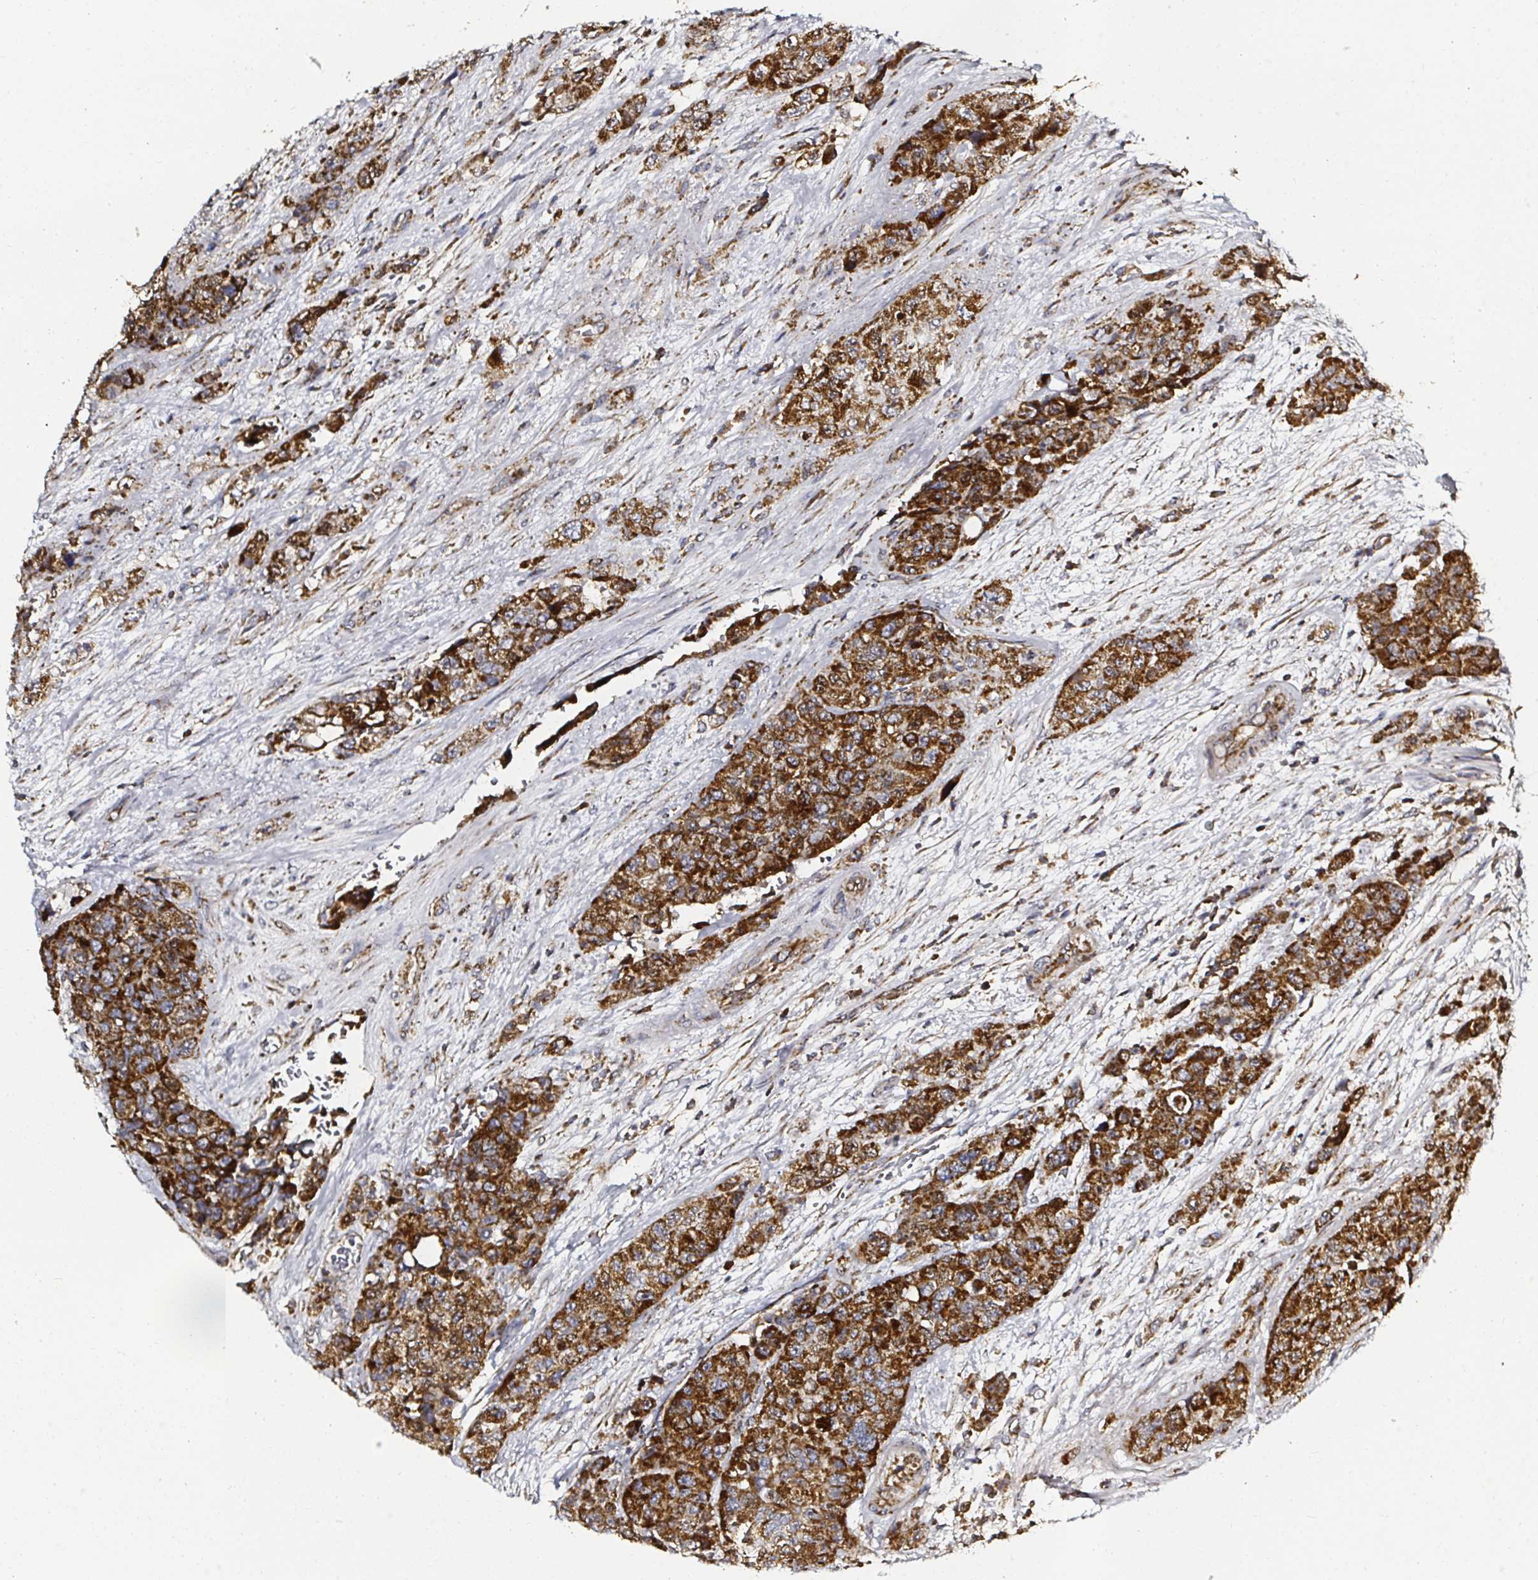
{"staining": {"intensity": "strong", "quantity": ">75%", "location": "cytoplasmic/membranous"}, "tissue": "urothelial cancer", "cell_type": "Tumor cells", "image_type": "cancer", "snomed": [{"axis": "morphology", "description": "Urothelial carcinoma, High grade"}, {"axis": "topography", "description": "Urinary bladder"}], "caption": "Protein analysis of urothelial cancer tissue exhibits strong cytoplasmic/membranous staining in approximately >75% of tumor cells.", "gene": "ATAD3B", "patient": {"sex": "female", "age": 78}}